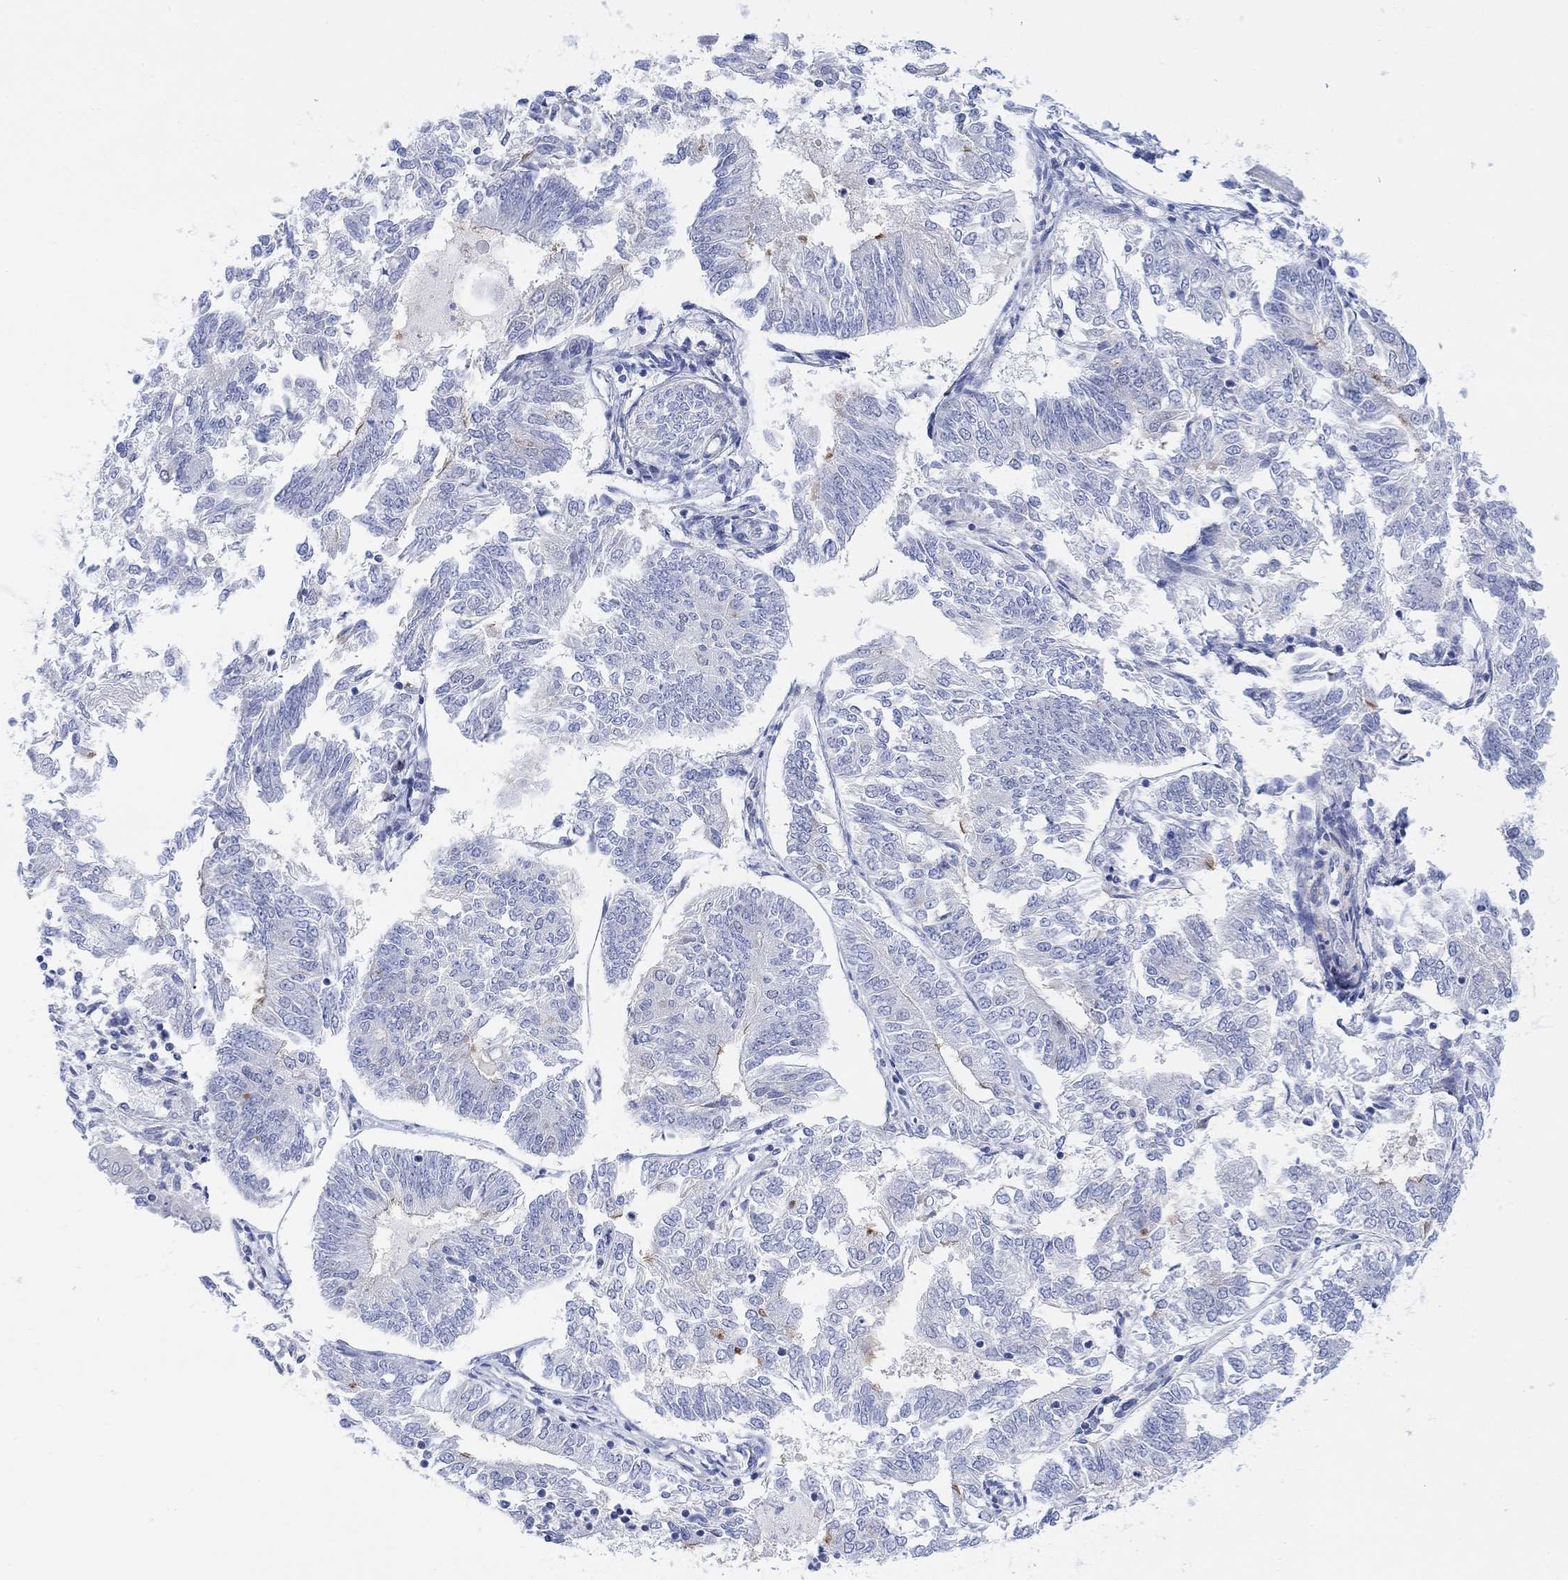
{"staining": {"intensity": "negative", "quantity": "none", "location": "none"}, "tissue": "endometrial cancer", "cell_type": "Tumor cells", "image_type": "cancer", "snomed": [{"axis": "morphology", "description": "Adenocarcinoma, NOS"}, {"axis": "topography", "description": "Endometrium"}], "caption": "There is no significant expression in tumor cells of endometrial cancer (adenocarcinoma).", "gene": "TLDC2", "patient": {"sex": "female", "age": 58}}